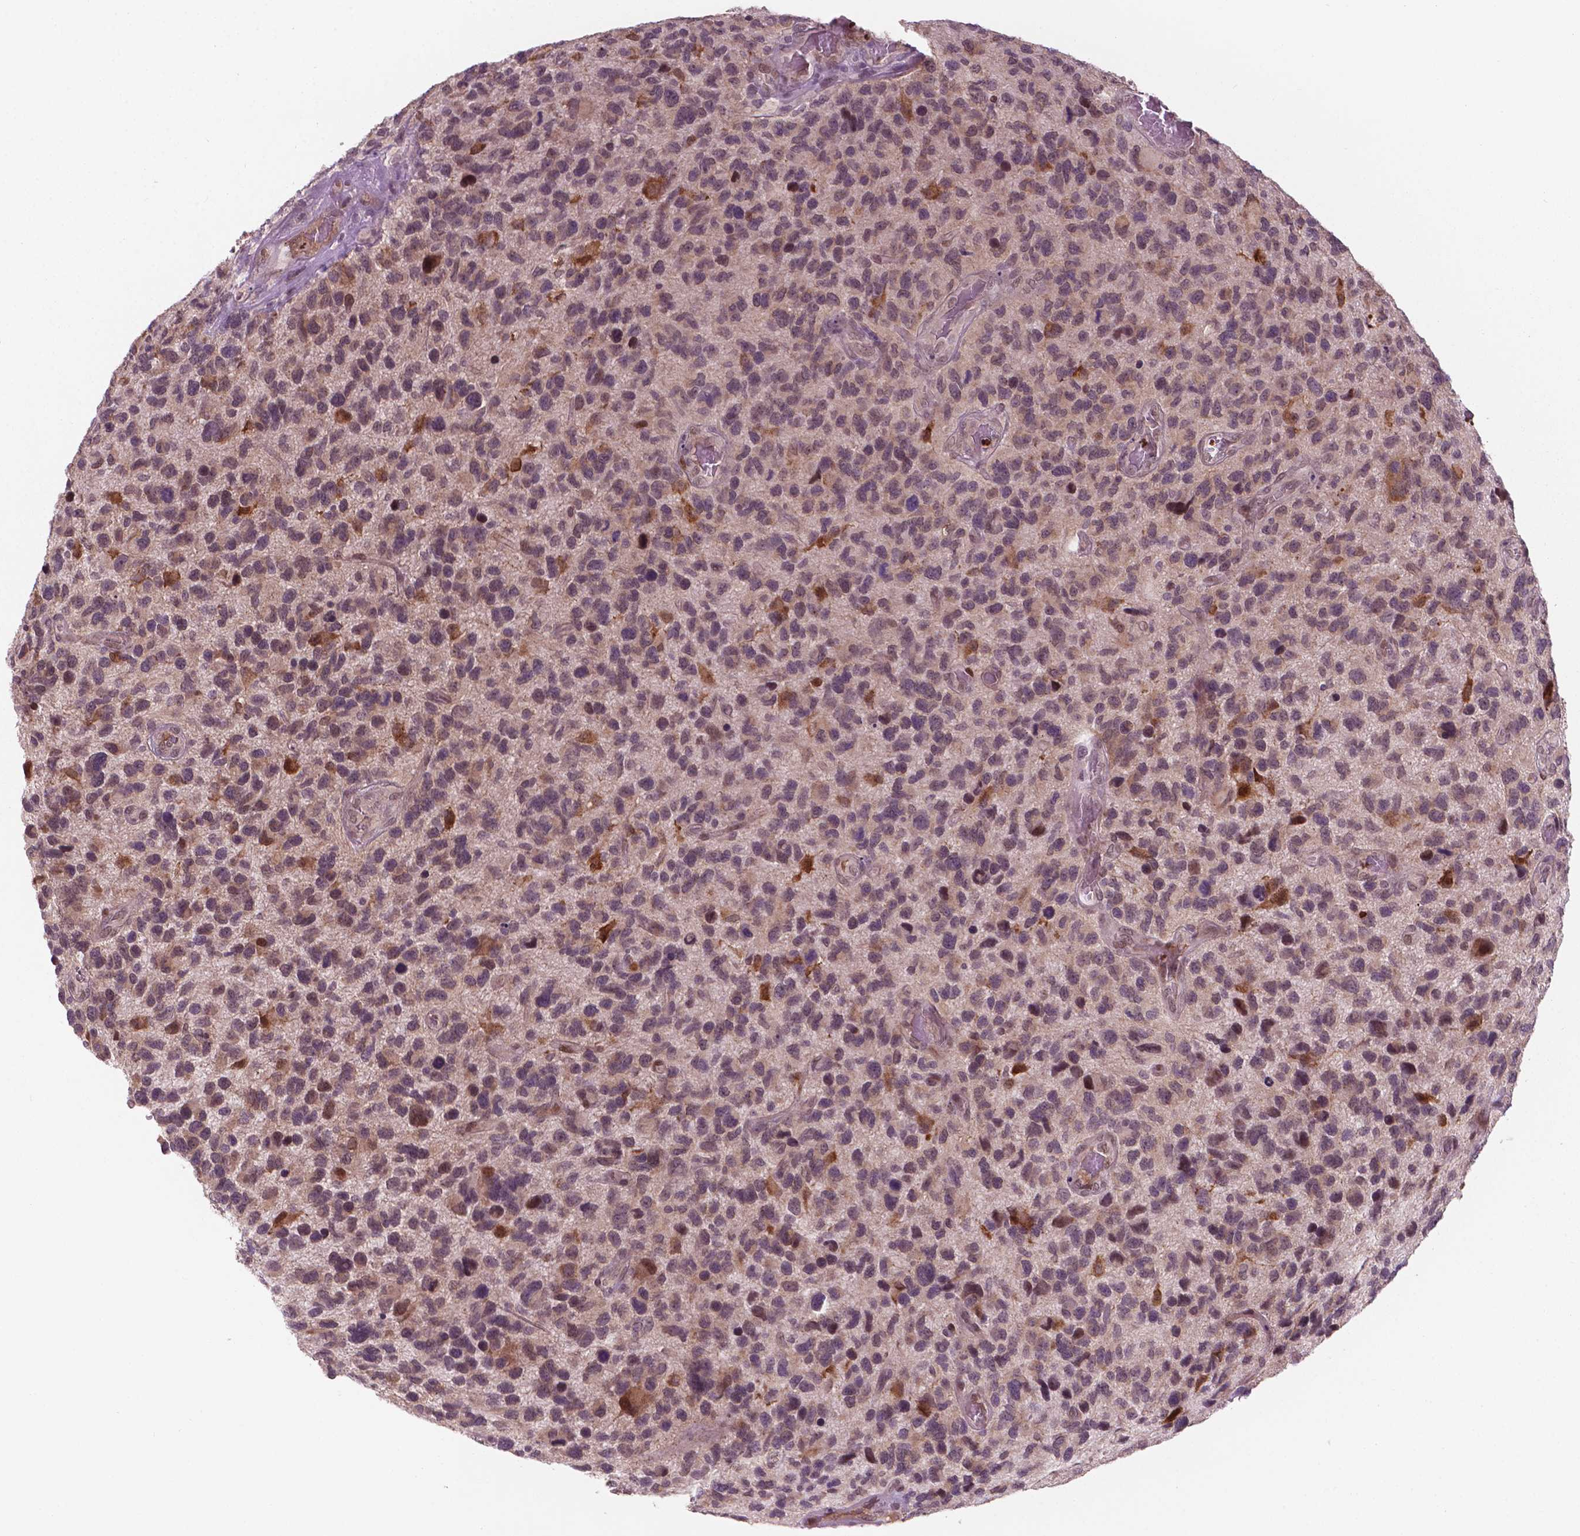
{"staining": {"intensity": "weak", "quantity": ">75%", "location": "cytoplasmic/membranous"}, "tissue": "glioma", "cell_type": "Tumor cells", "image_type": "cancer", "snomed": [{"axis": "morphology", "description": "Glioma, malignant, NOS"}, {"axis": "morphology", "description": "Glioma, malignant, High grade"}, {"axis": "topography", "description": "Brain"}], "caption": "Malignant glioma stained with a protein marker shows weak staining in tumor cells.", "gene": "NFAT5", "patient": {"sex": "female", "age": 71}}